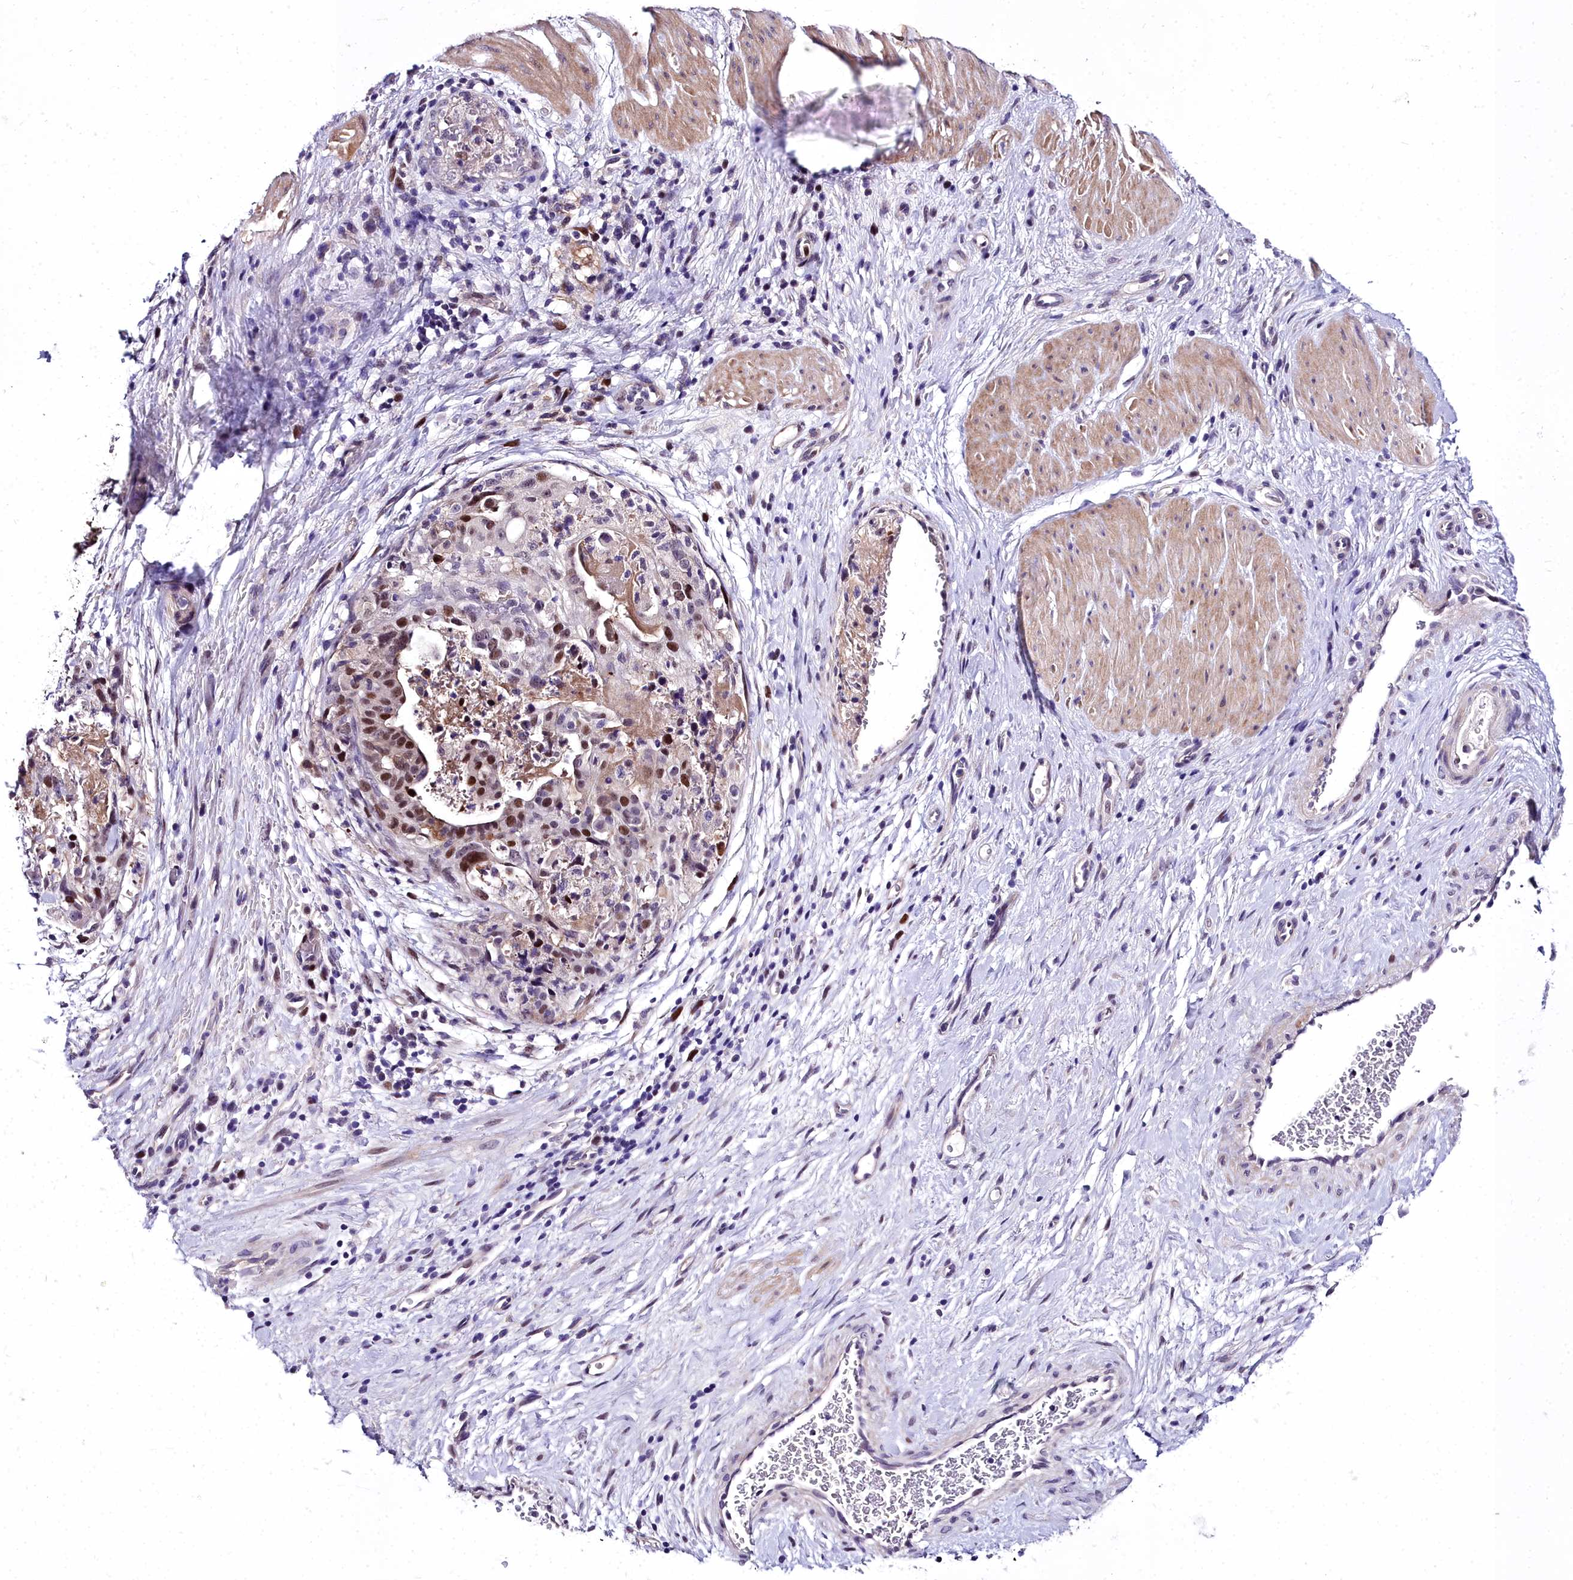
{"staining": {"intensity": "moderate", "quantity": ">75%", "location": "nuclear"}, "tissue": "stomach cancer", "cell_type": "Tumor cells", "image_type": "cancer", "snomed": [{"axis": "morphology", "description": "Adenocarcinoma, NOS"}, {"axis": "topography", "description": "Stomach"}], "caption": "High-magnification brightfield microscopy of adenocarcinoma (stomach) stained with DAB (brown) and counterstained with hematoxylin (blue). tumor cells exhibit moderate nuclear positivity is present in about>75% of cells. (brown staining indicates protein expression, while blue staining denotes nuclei).", "gene": "TRIML2", "patient": {"sex": "male", "age": 48}}